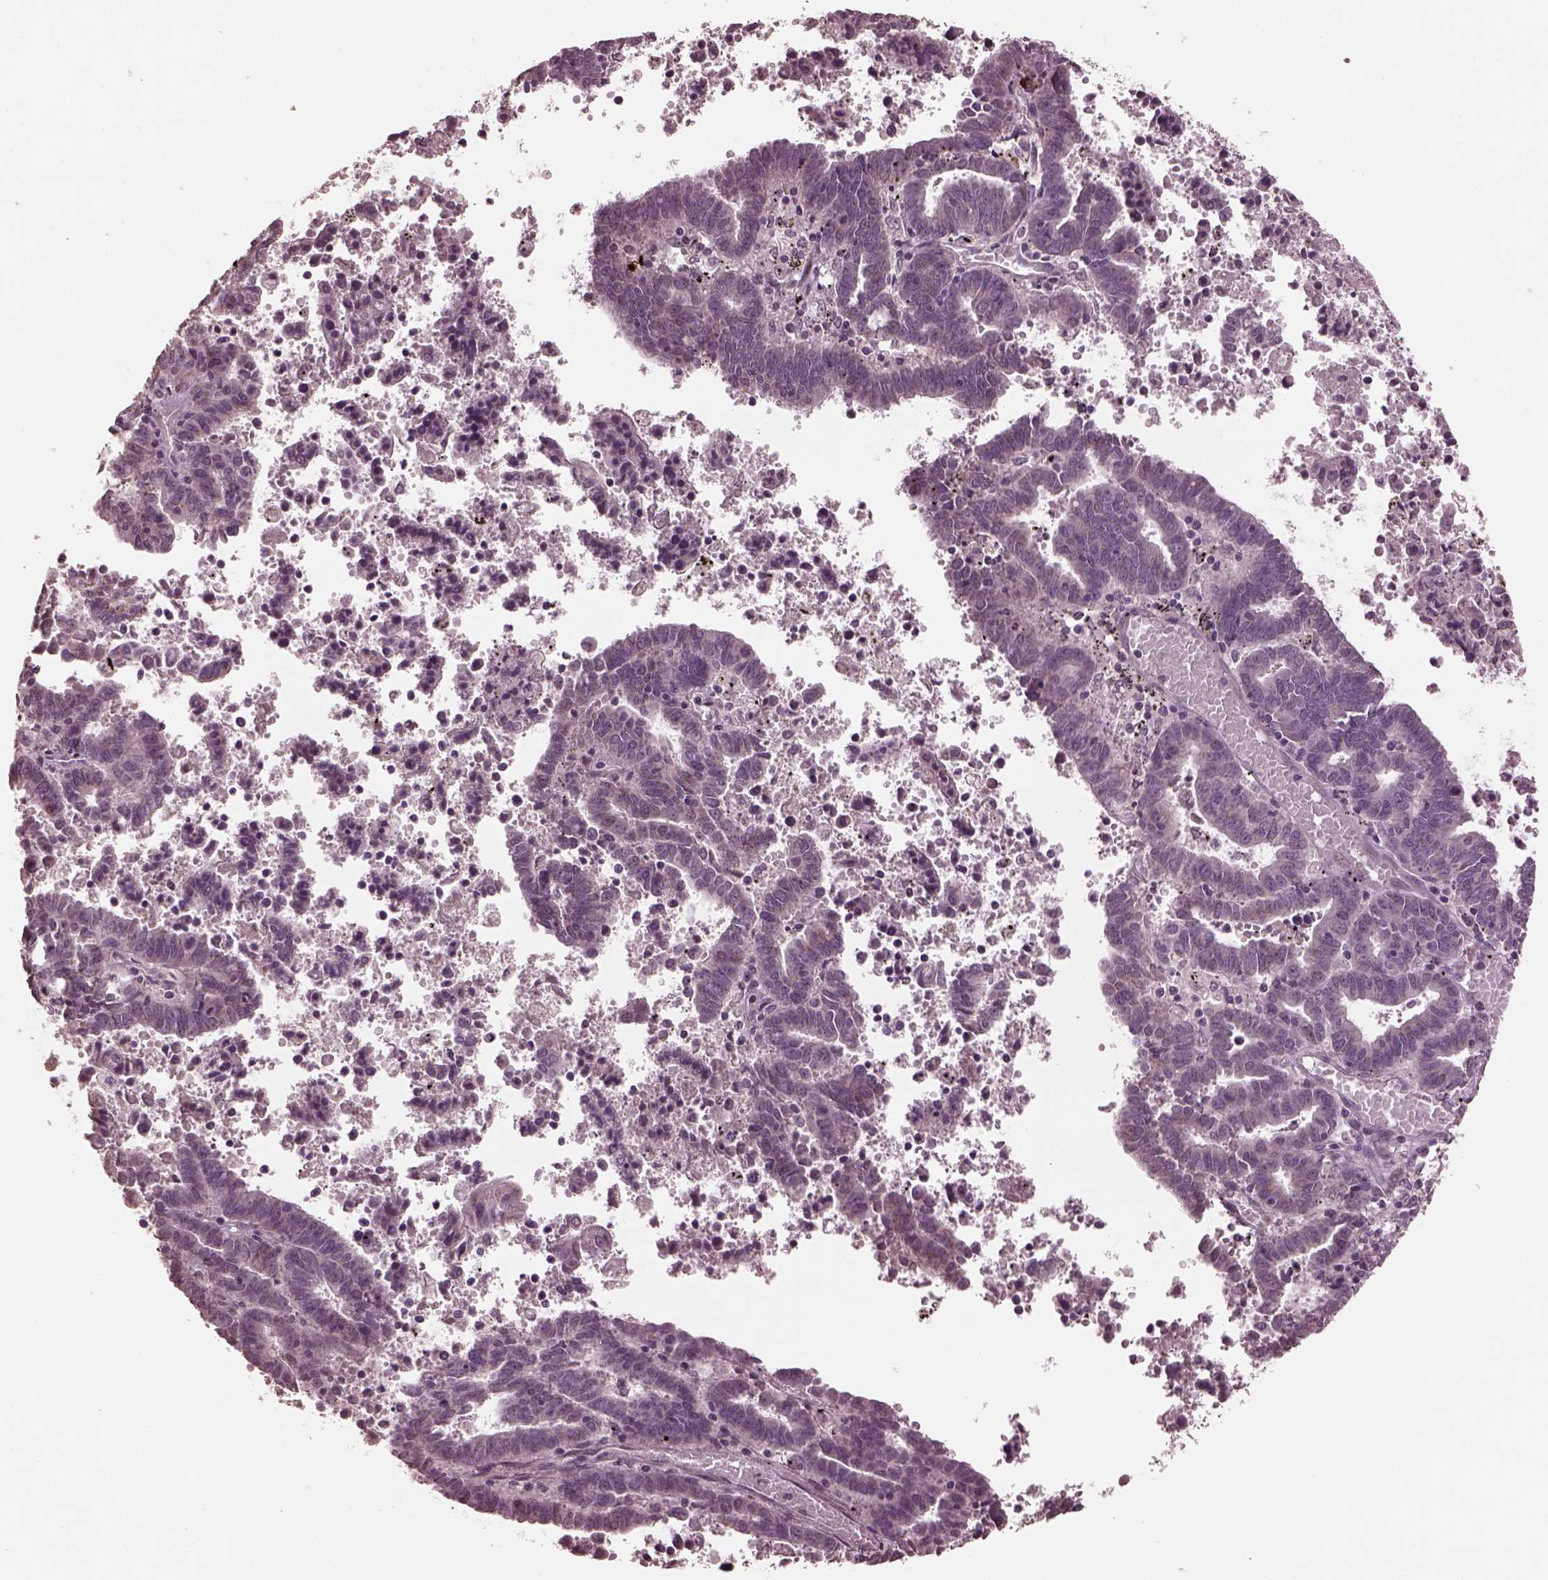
{"staining": {"intensity": "negative", "quantity": "none", "location": "none"}, "tissue": "endometrial cancer", "cell_type": "Tumor cells", "image_type": "cancer", "snomed": [{"axis": "morphology", "description": "Adenocarcinoma, NOS"}, {"axis": "topography", "description": "Uterus"}], "caption": "There is no significant staining in tumor cells of adenocarcinoma (endometrial).", "gene": "IL18RAP", "patient": {"sex": "female", "age": 83}}